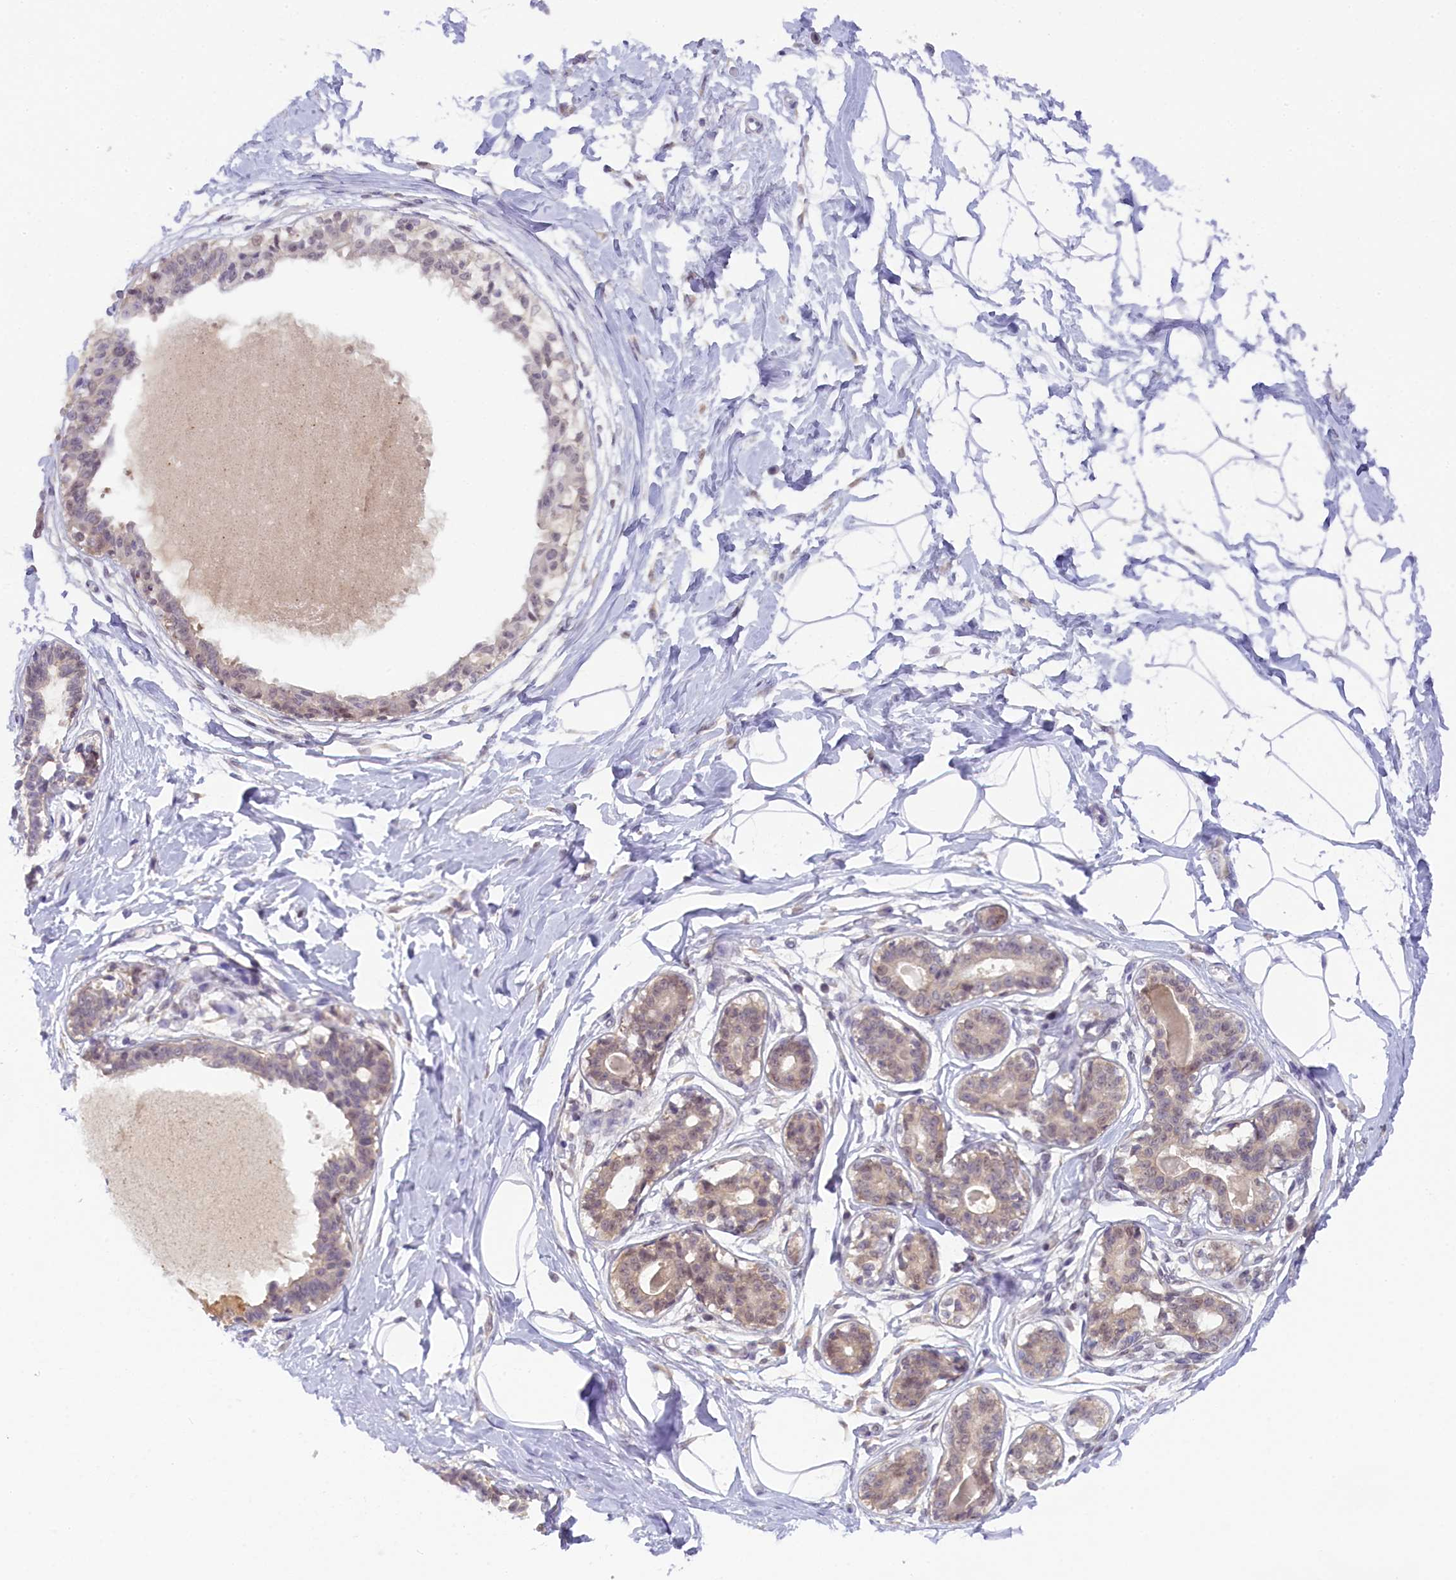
{"staining": {"intensity": "negative", "quantity": "none", "location": "none"}, "tissue": "breast", "cell_type": "Adipocytes", "image_type": "normal", "snomed": [{"axis": "morphology", "description": "Normal tissue, NOS"}, {"axis": "topography", "description": "Breast"}], "caption": "Breast stained for a protein using immunohistochemistry demonstrates no positivity adipocytes.", "gene": "CRAMP1", "patient": {"sex": "female", "age": 45}}